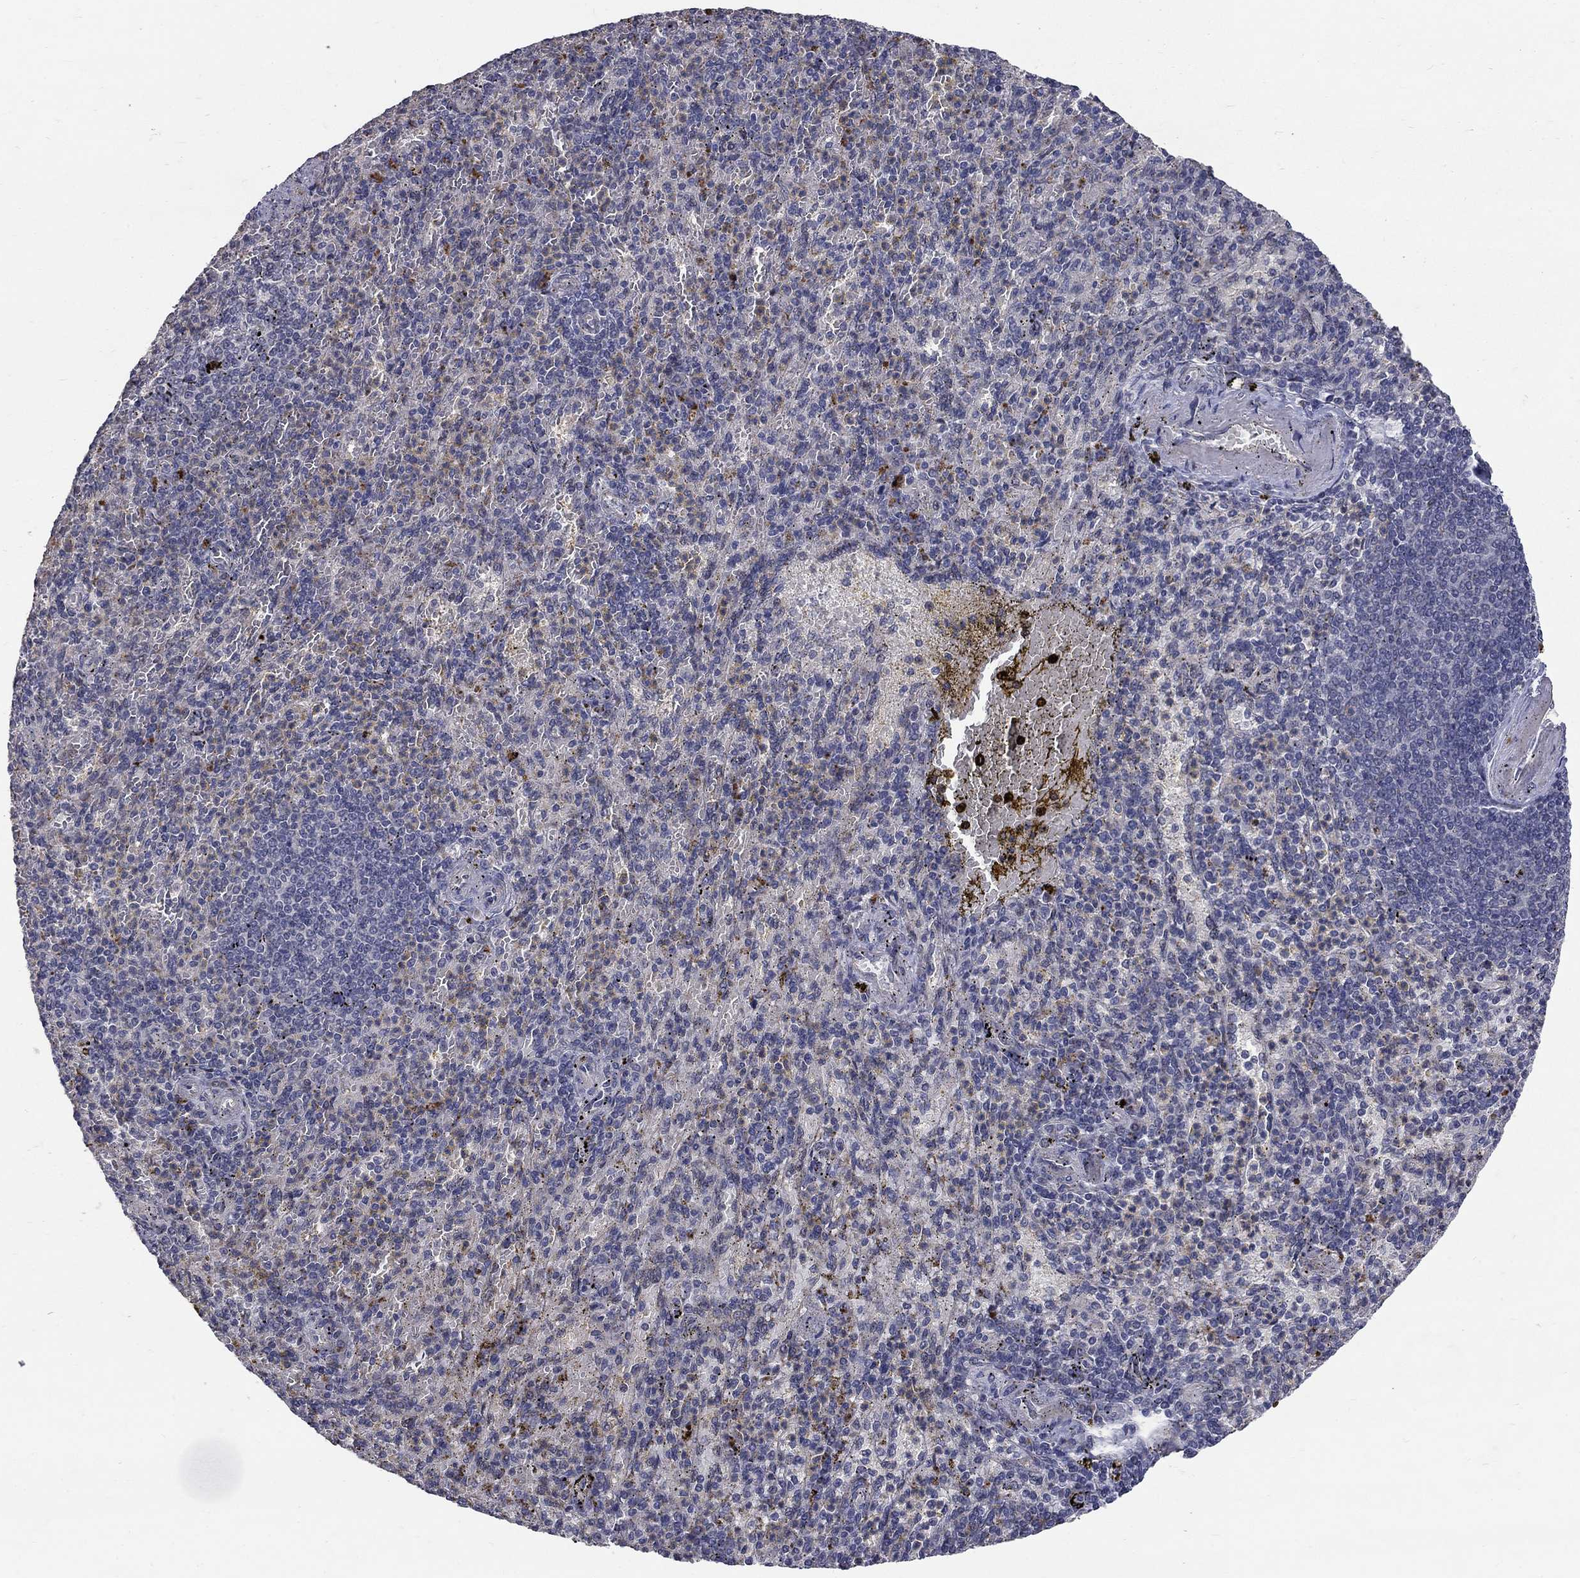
{"staining": {"intensity": "negative", "quantity": "none", "location": "none"}, "tissue": "spleen", "cell_type": "Cells in red pulp", "image_type": "normal", "snomed": [{"axis": "morphology", "description": "Normal tissue, NOS"}, {"axis": "topography", "description": "Spleen"}], "caption": "This is a image of IHC staining of unremarkable spleen, which shows no positivity in cells in red pulp. Nuclei are stained in blue.", "gene": "FAM3B", "patient": {"sex": "female", "age": 74}}